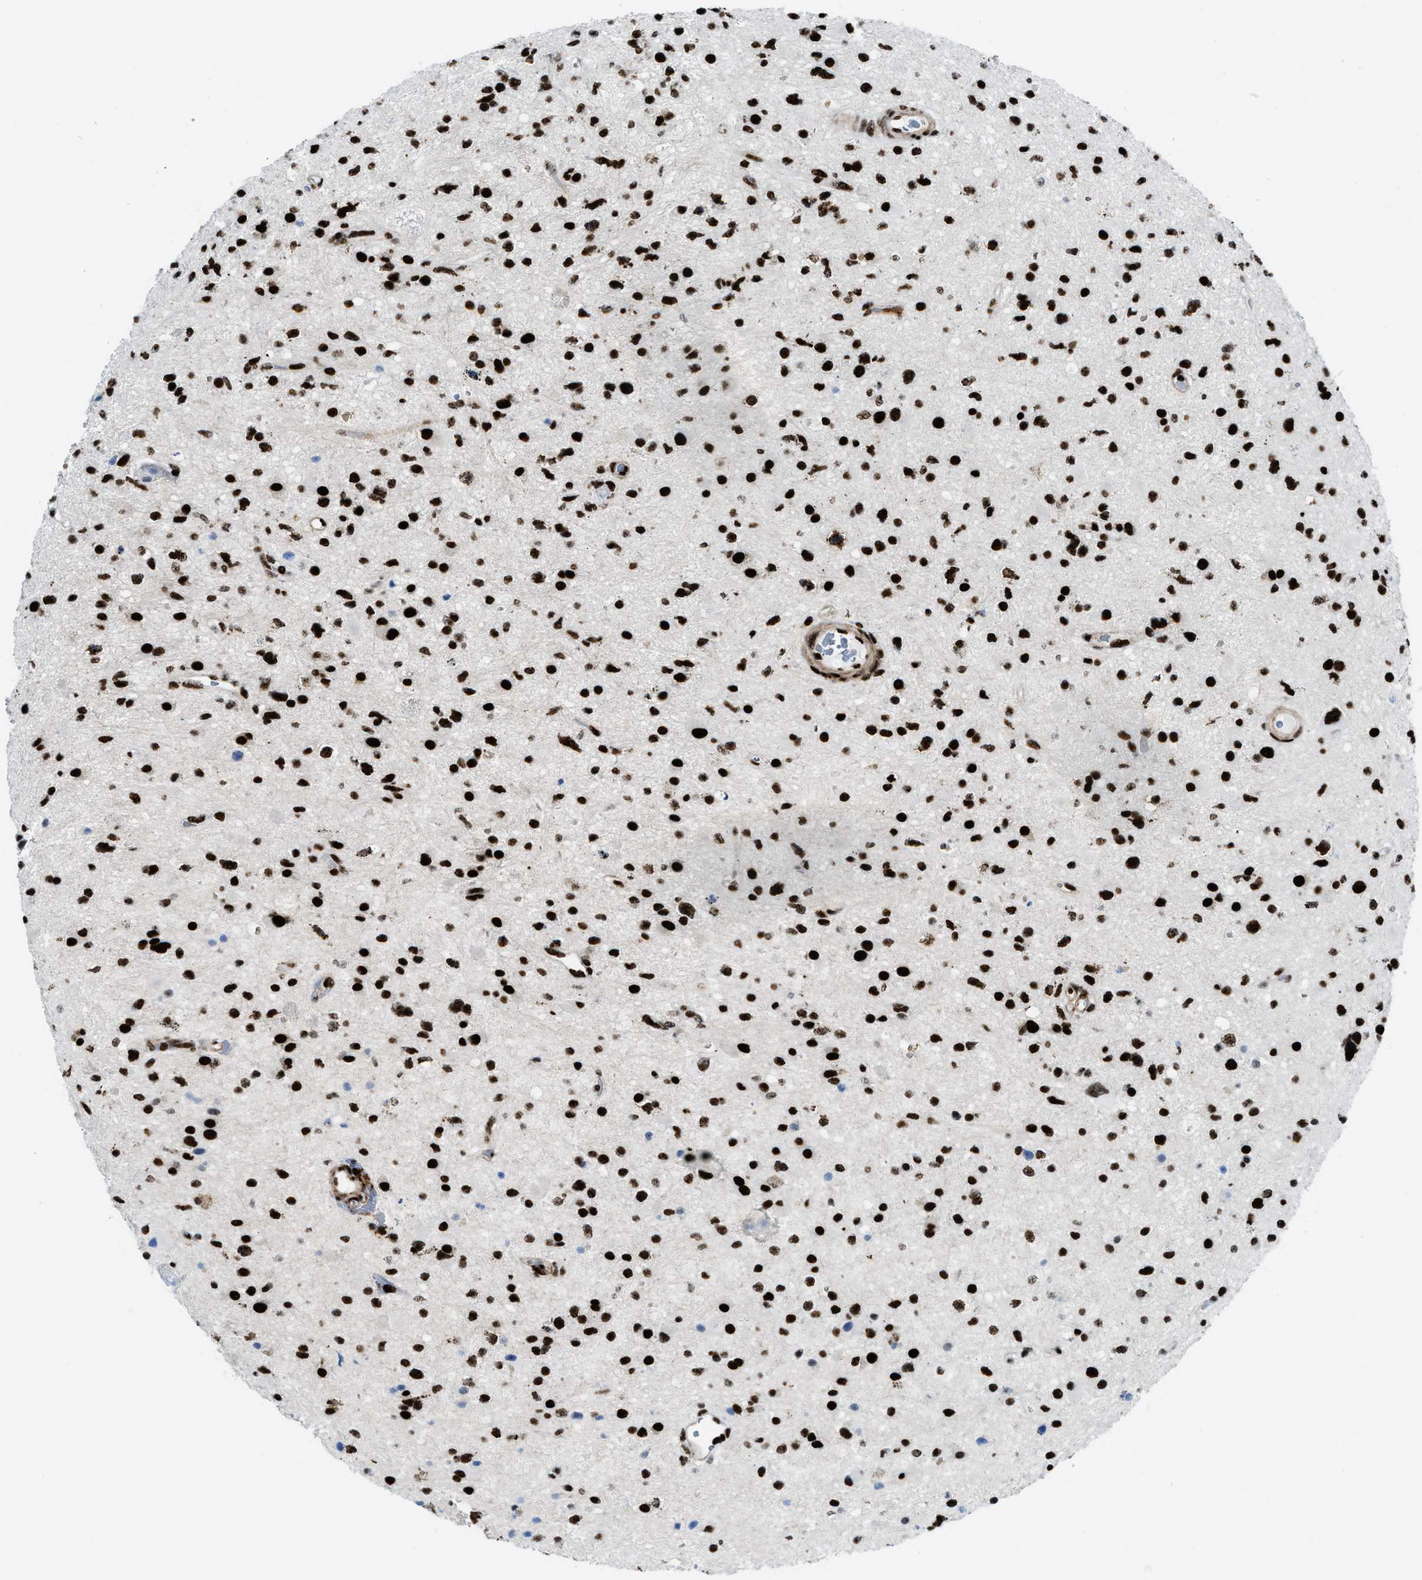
{"staining": {"intensity": "strong", "quantity": ">75%", "location": "nuclear"}, "tissue": "glioma", "cell_type": "Tumor cells", "image_type": "cancer", "snomed": [{"axis": "morphology", "description": "Glioma, malignant, High grade"}, {"axis": "topography", "description": "Brain"}], "caption": "Brown immunohistochemical staining in glioma demonstrates strong nuclear expression in about >75% of tumor cells.", "gene": "NONO", "patient": {"sex": "male", "age": 33}}